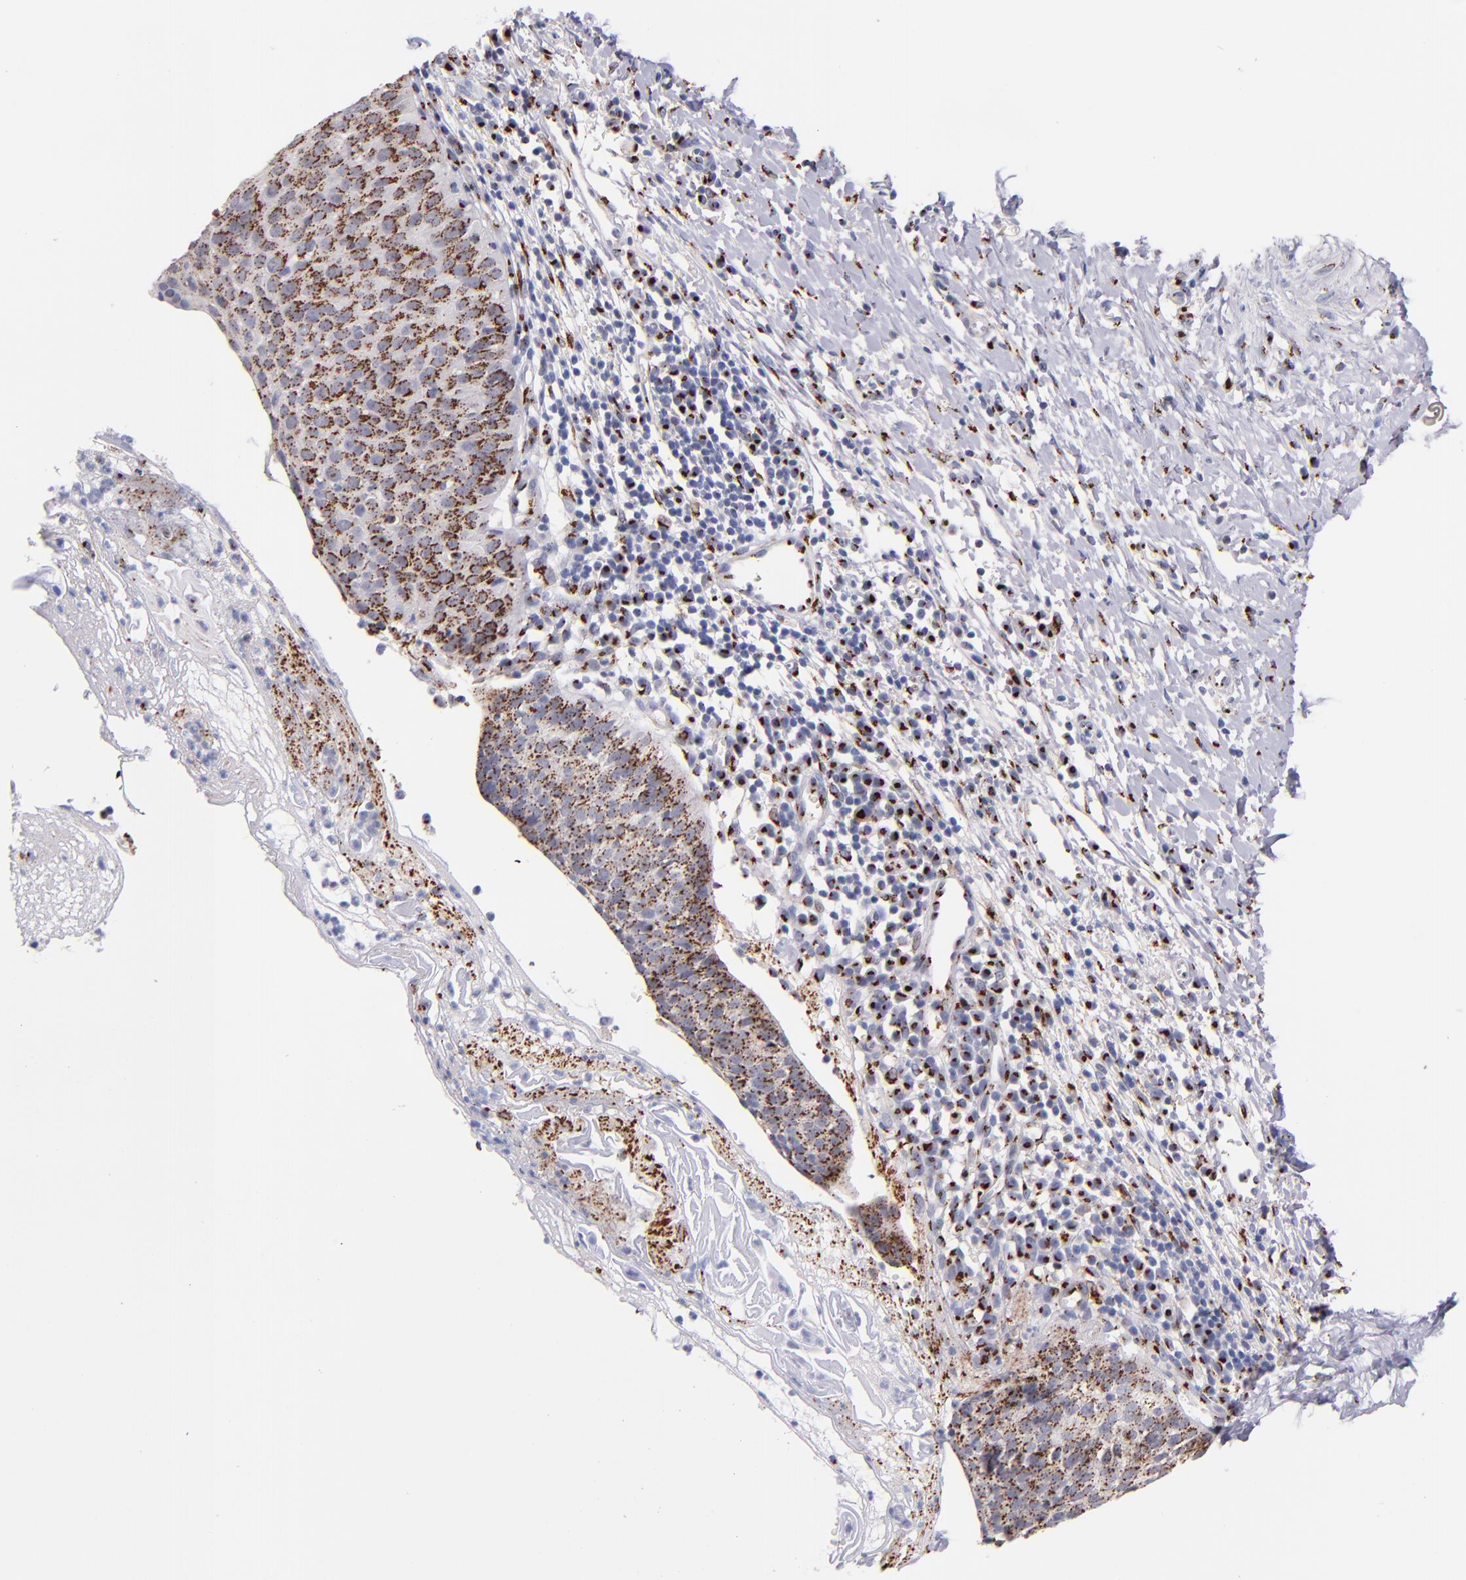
{"staining": {"intensity": "moderate", "quantity": ">75%", "location": "cytoplasmic/membranous"}, "tissue": "cervical cancer", "cell_type": "Tumor cells", "image_type": "cancer", "snomed": [{"axis": "morphology", "description": "Normal tissue, NOS"}, {"axis": "morphology", "description": "Squamous cell carcinoma, NOS"}, {"axis": "topography", "description": "Cervix"}], "caption": "The micrograph shows a brown stain indicating the presence of a protein in the cytoplasmic/membranous of tumor cells in squamous cell carcinoma (cervical).", "gene": "GOLIM4", "patient": {"sex": "female", "age": 39}}